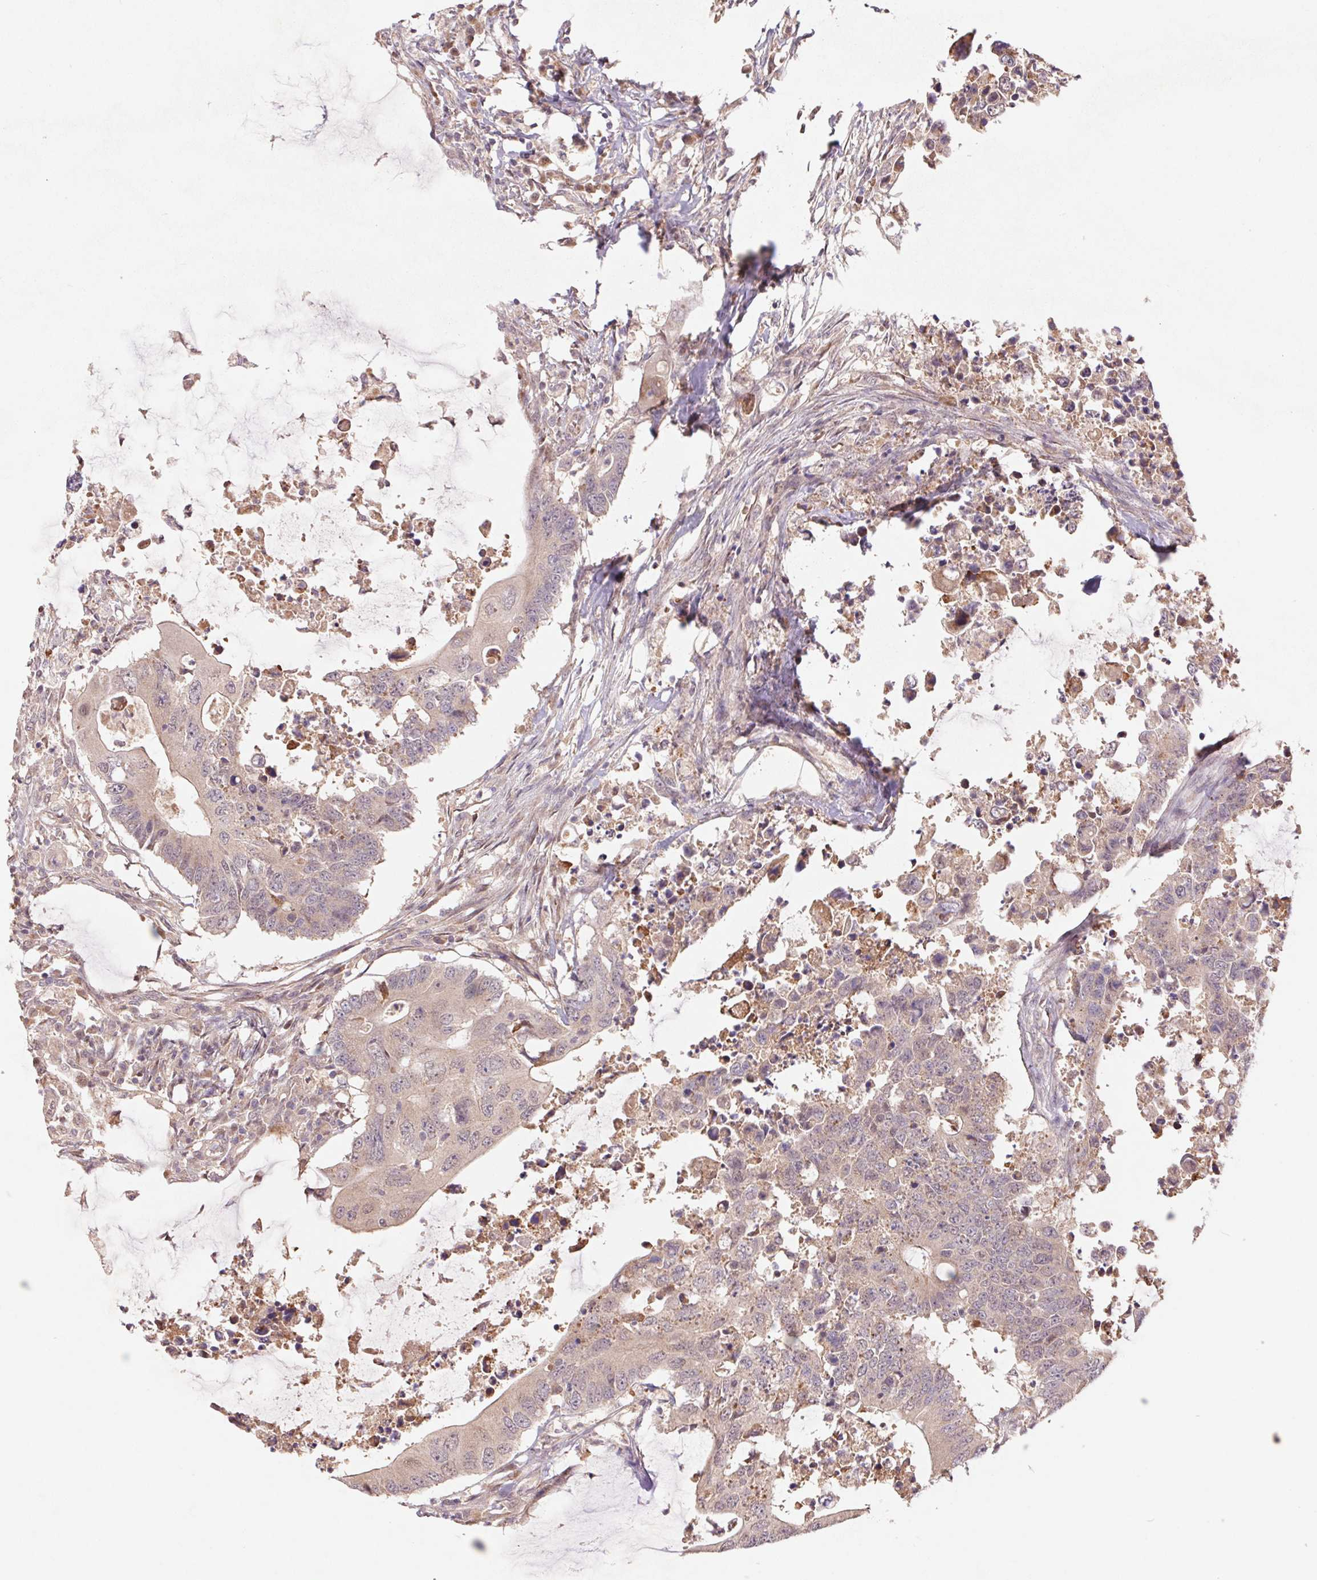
{"staining": {"intensity": "negative", "quantity": "none", "location": "none"}, "tissue": "colorectal cancer", "cell_type": "Tumor cells", "image_type": "cancer", "snomed": [{"axis": "morphology", "description": "Adenocarcinoma, NOS"}, {"axis": "topography", "description": "Colon"}], "caption": "Colorectal cancer stained for a protein using IHC reveals no staining tumor cells.", "gene": "RRM1", "patient": {"sex": "male", "age": 71}}